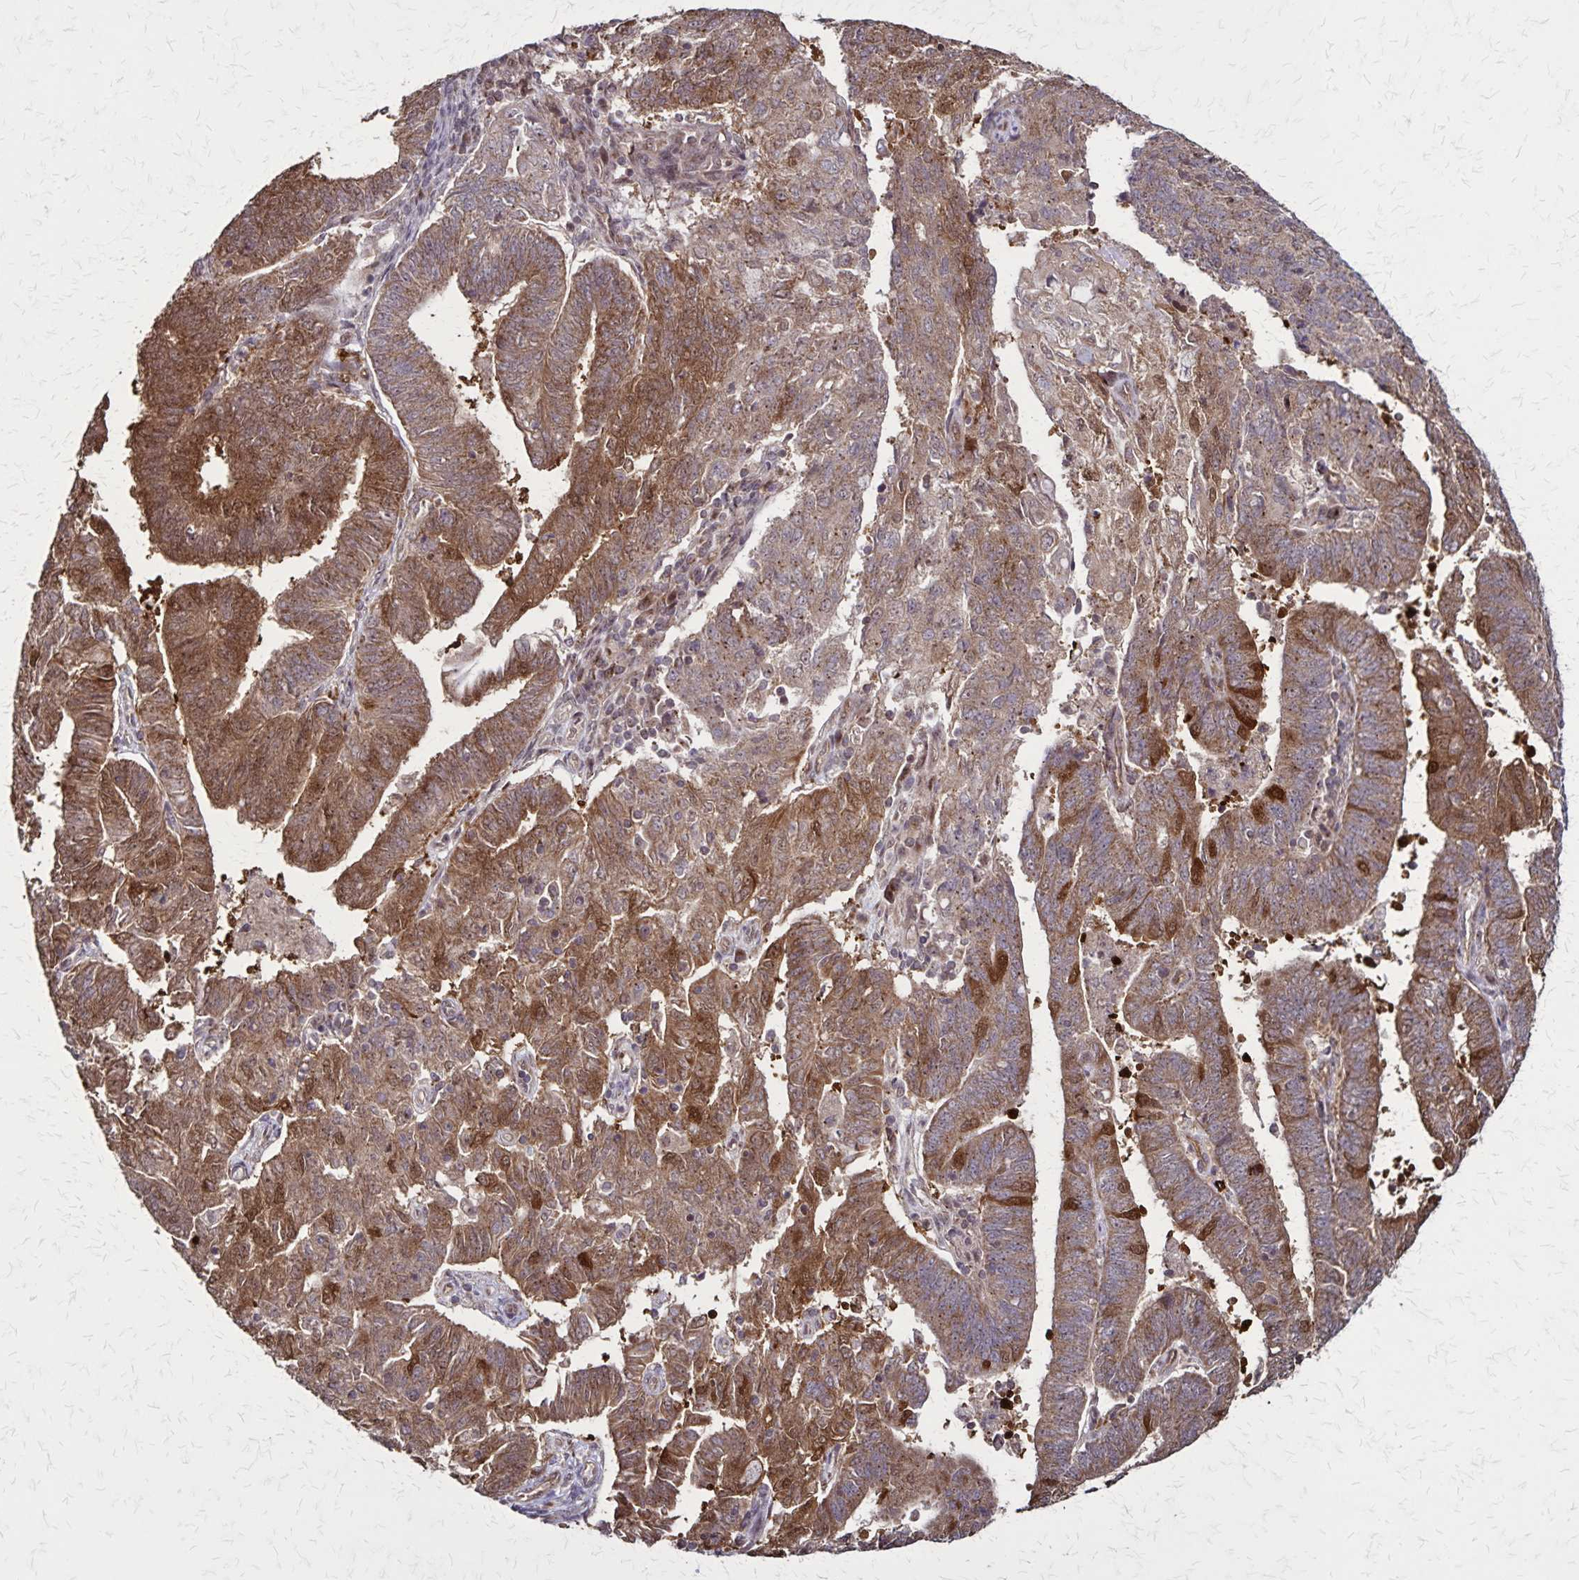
{"staining": {"intensity": "moderate", "quantity": ">75%", "location": "cytoplasmic/membranous"}, "tissue": "endometrial cancer", "cell_type": "Tumor cells", "image_type": "cancer", "snomed": [{"axis": "morphology", "description": "Adenocarcinoma, NOS"}, {"axis": "topography", "description": "Endometrium"}], "caption": "Immunohistochemical staining of adenocarcinoma (endometrial) exhibits moderate cytoplasmic/membranous protein staining in approximately >75% of tumor cells. (DAB (3,3'-diaminobenzidine) = brown stain, brightfield microscopy at high magnification).", "gene": "NFS1", "patient": {"sex": "female", "age": 82}}